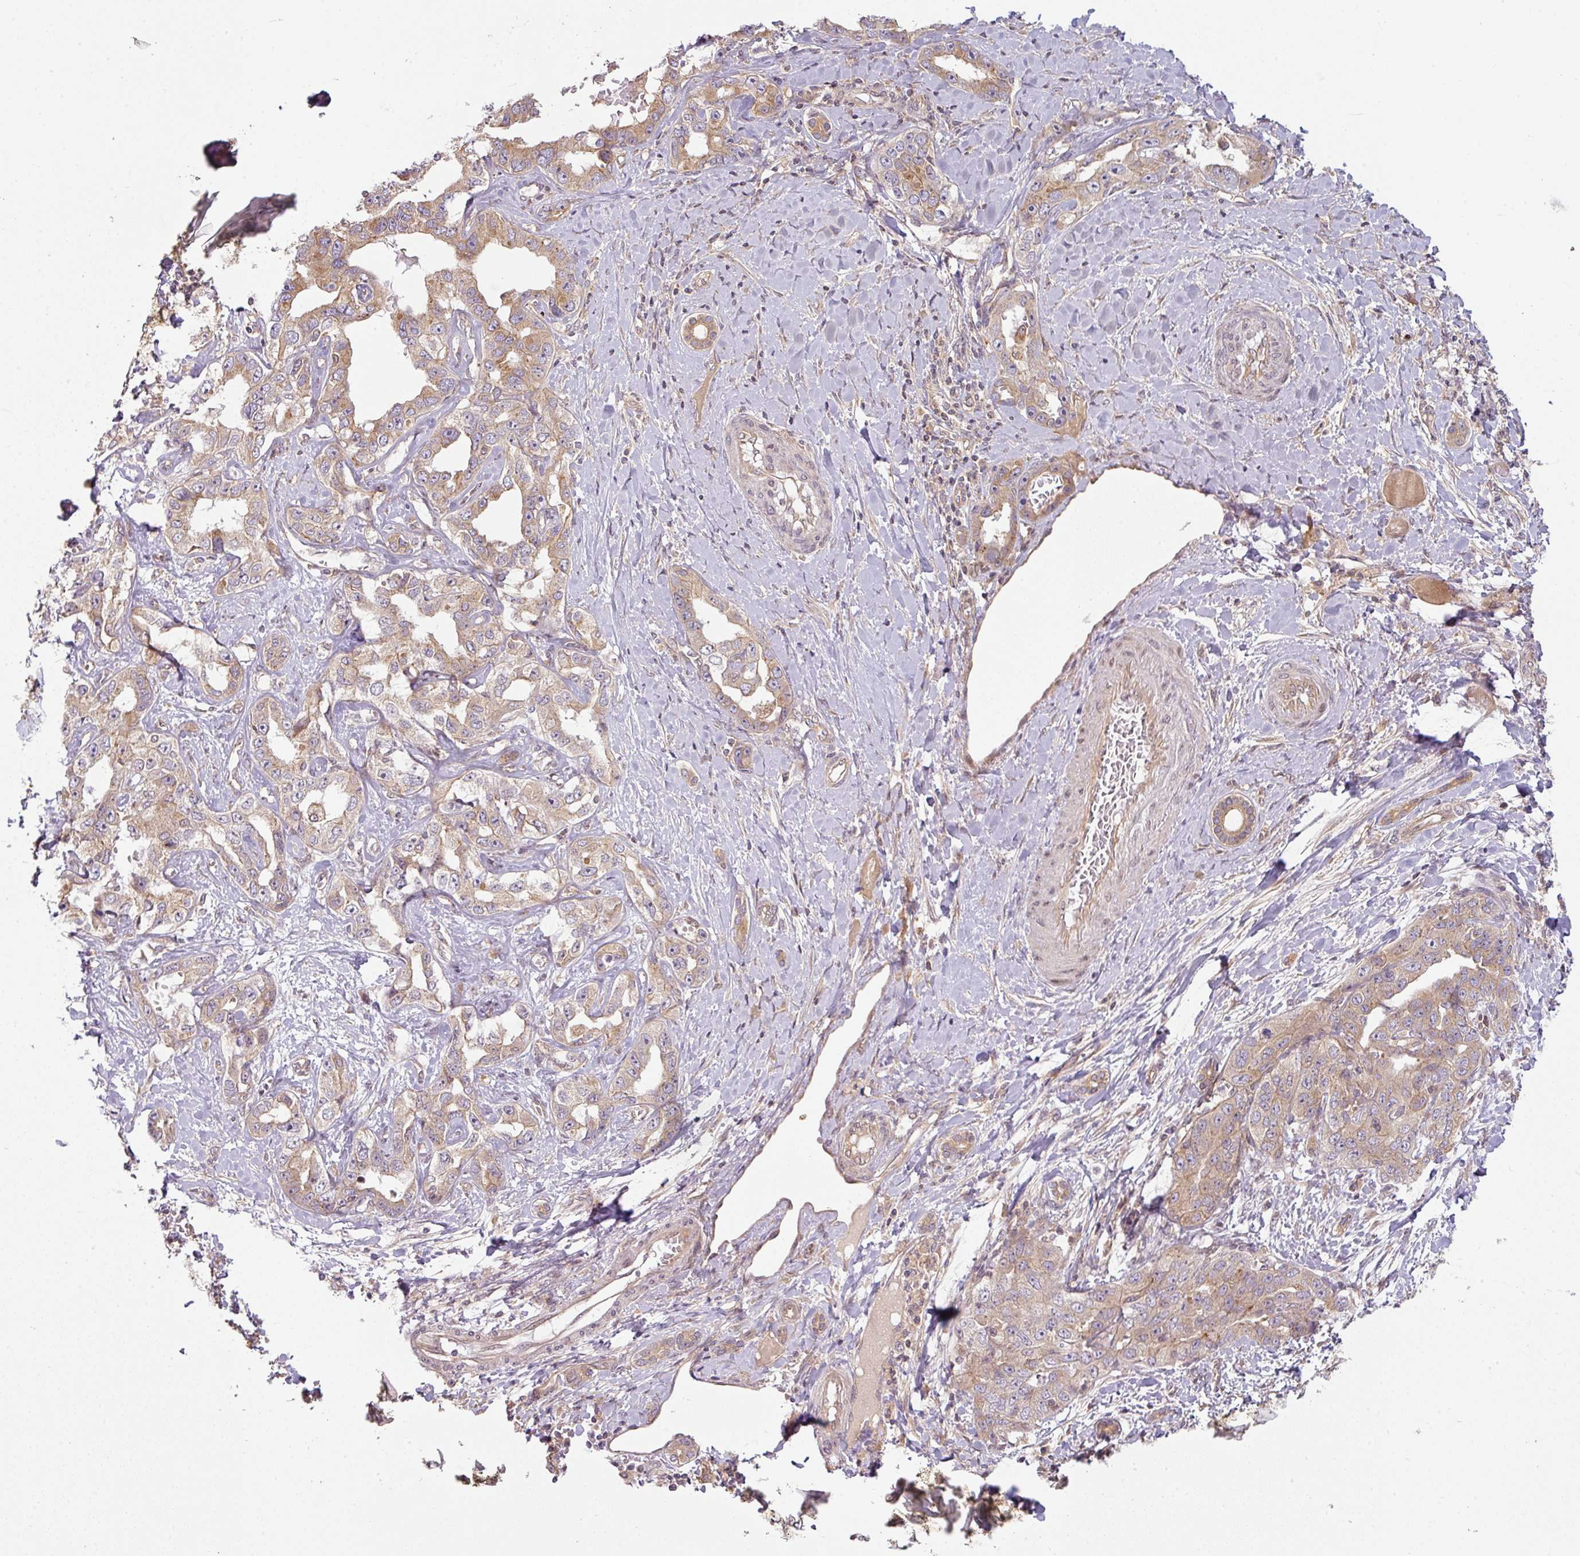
{"staining": {"intensity": "moderate", "quantity": ">75%", "location": "cytoplasmic/membranous"}, "tissue": "liver cancer", "cell_type": "Tumor cells", "image_type": "cancer", "snomed": [{"axis": "morphology", "description": "Cholangiocarcinoma"}, {"axis": "topography", "description": "Liver"}], "caption": "Cholangiocarcinoma (liver) tissue reveals moderate cytoplasmic/membranous expression in approximately >75% of tumor cells, visualized by immunohistochemistry.", "gene": "RNF31", "patient": {"sex": "male", "age": 59}}